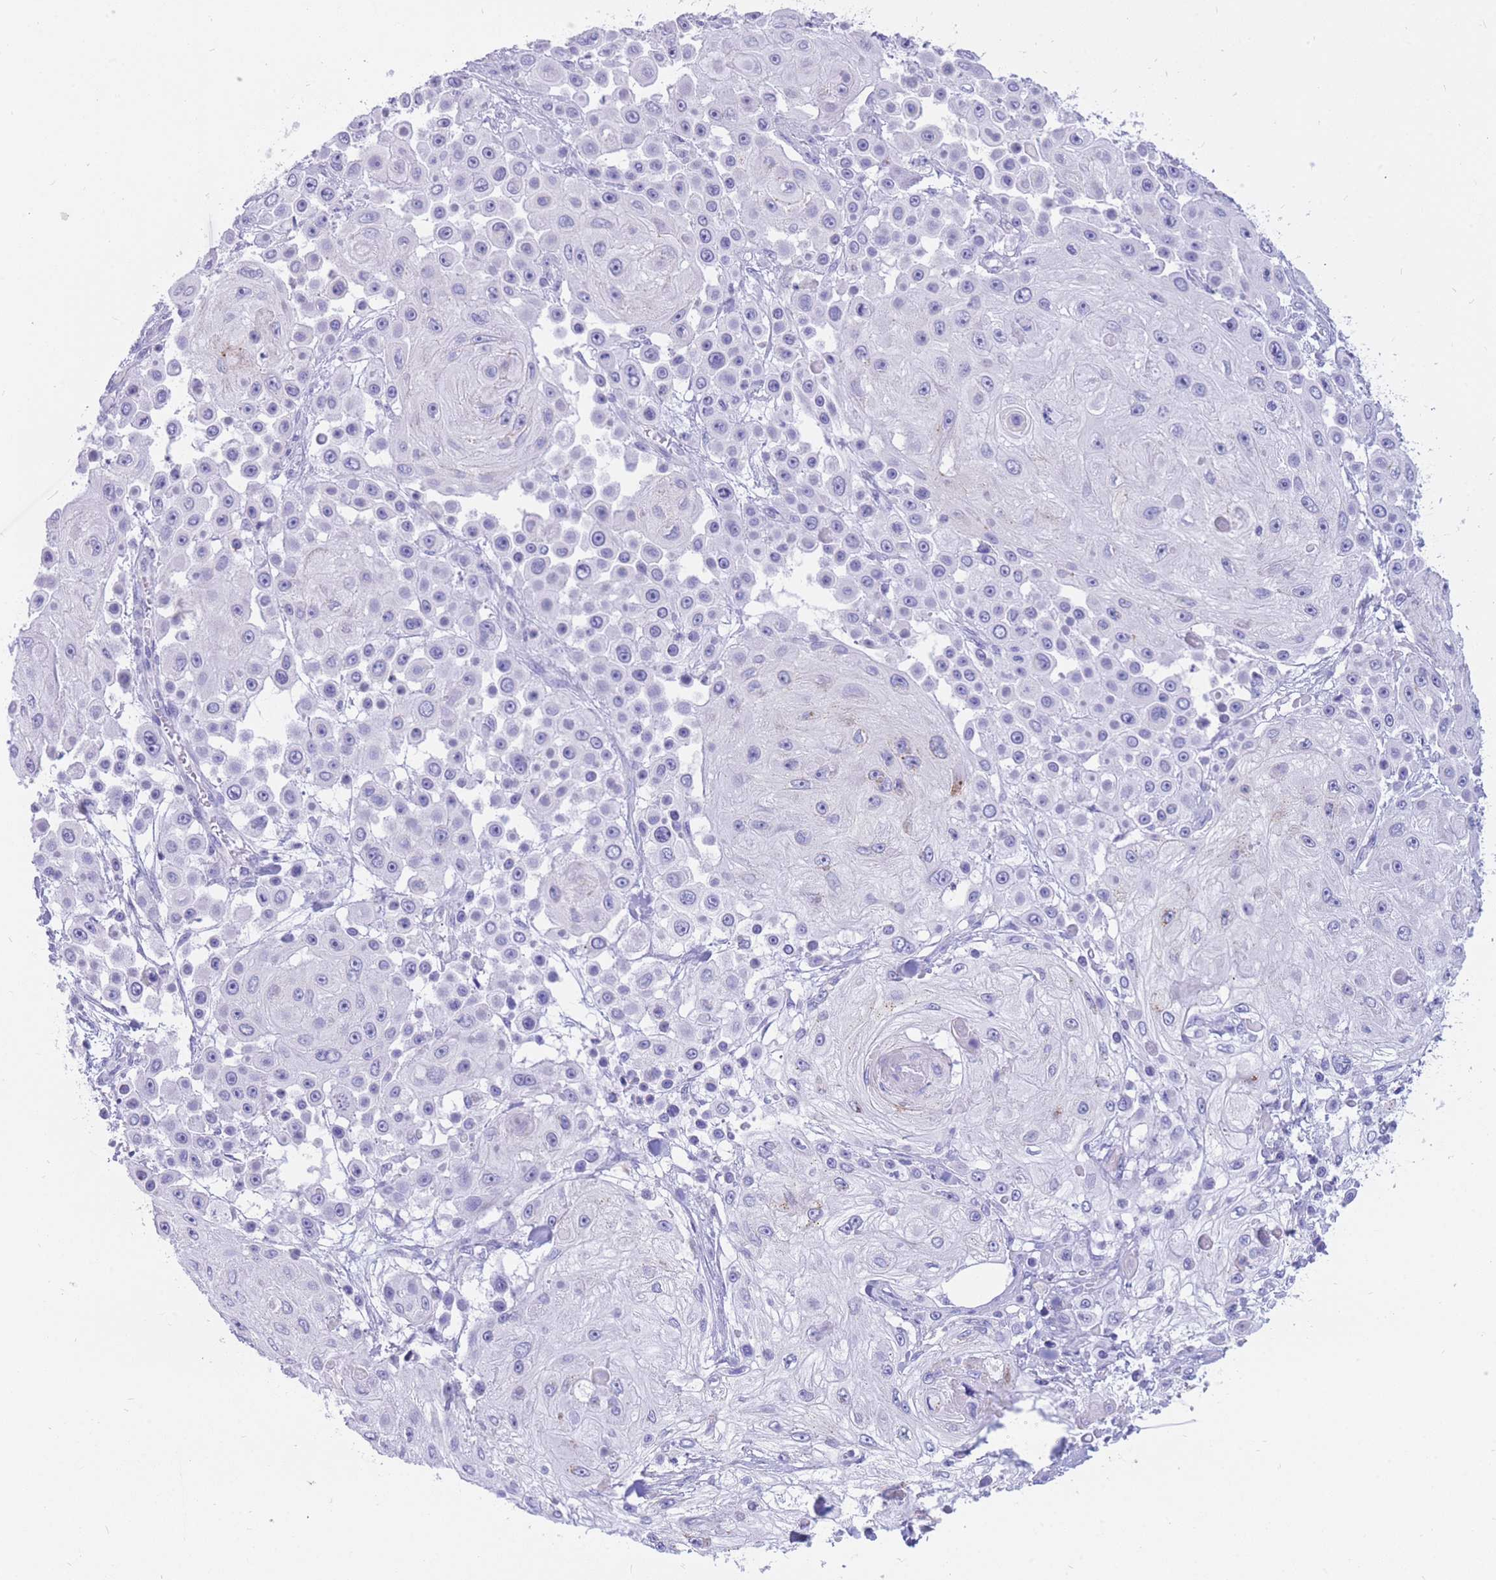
{"staining": {"intensity": "negative", "quantity": "none", "location": "none"}, "tissue": "skin cancer", "cell_type": "Tumor cells", "image_type": "cancer", "snomed": [{"axis": "morphology", "description": "Squamous cell carcinoma, NOS"}, {"axis": "topography", "description": "Skin"}], "caption": "DAB immunohistochemical staining of human squamous cell carcinoma (skin) exhibits no significant staining in tumor cells. Nuclei are stained in blue.", "gene": "SULT1A1", "patient": {"sex": "male", "age": 67}}